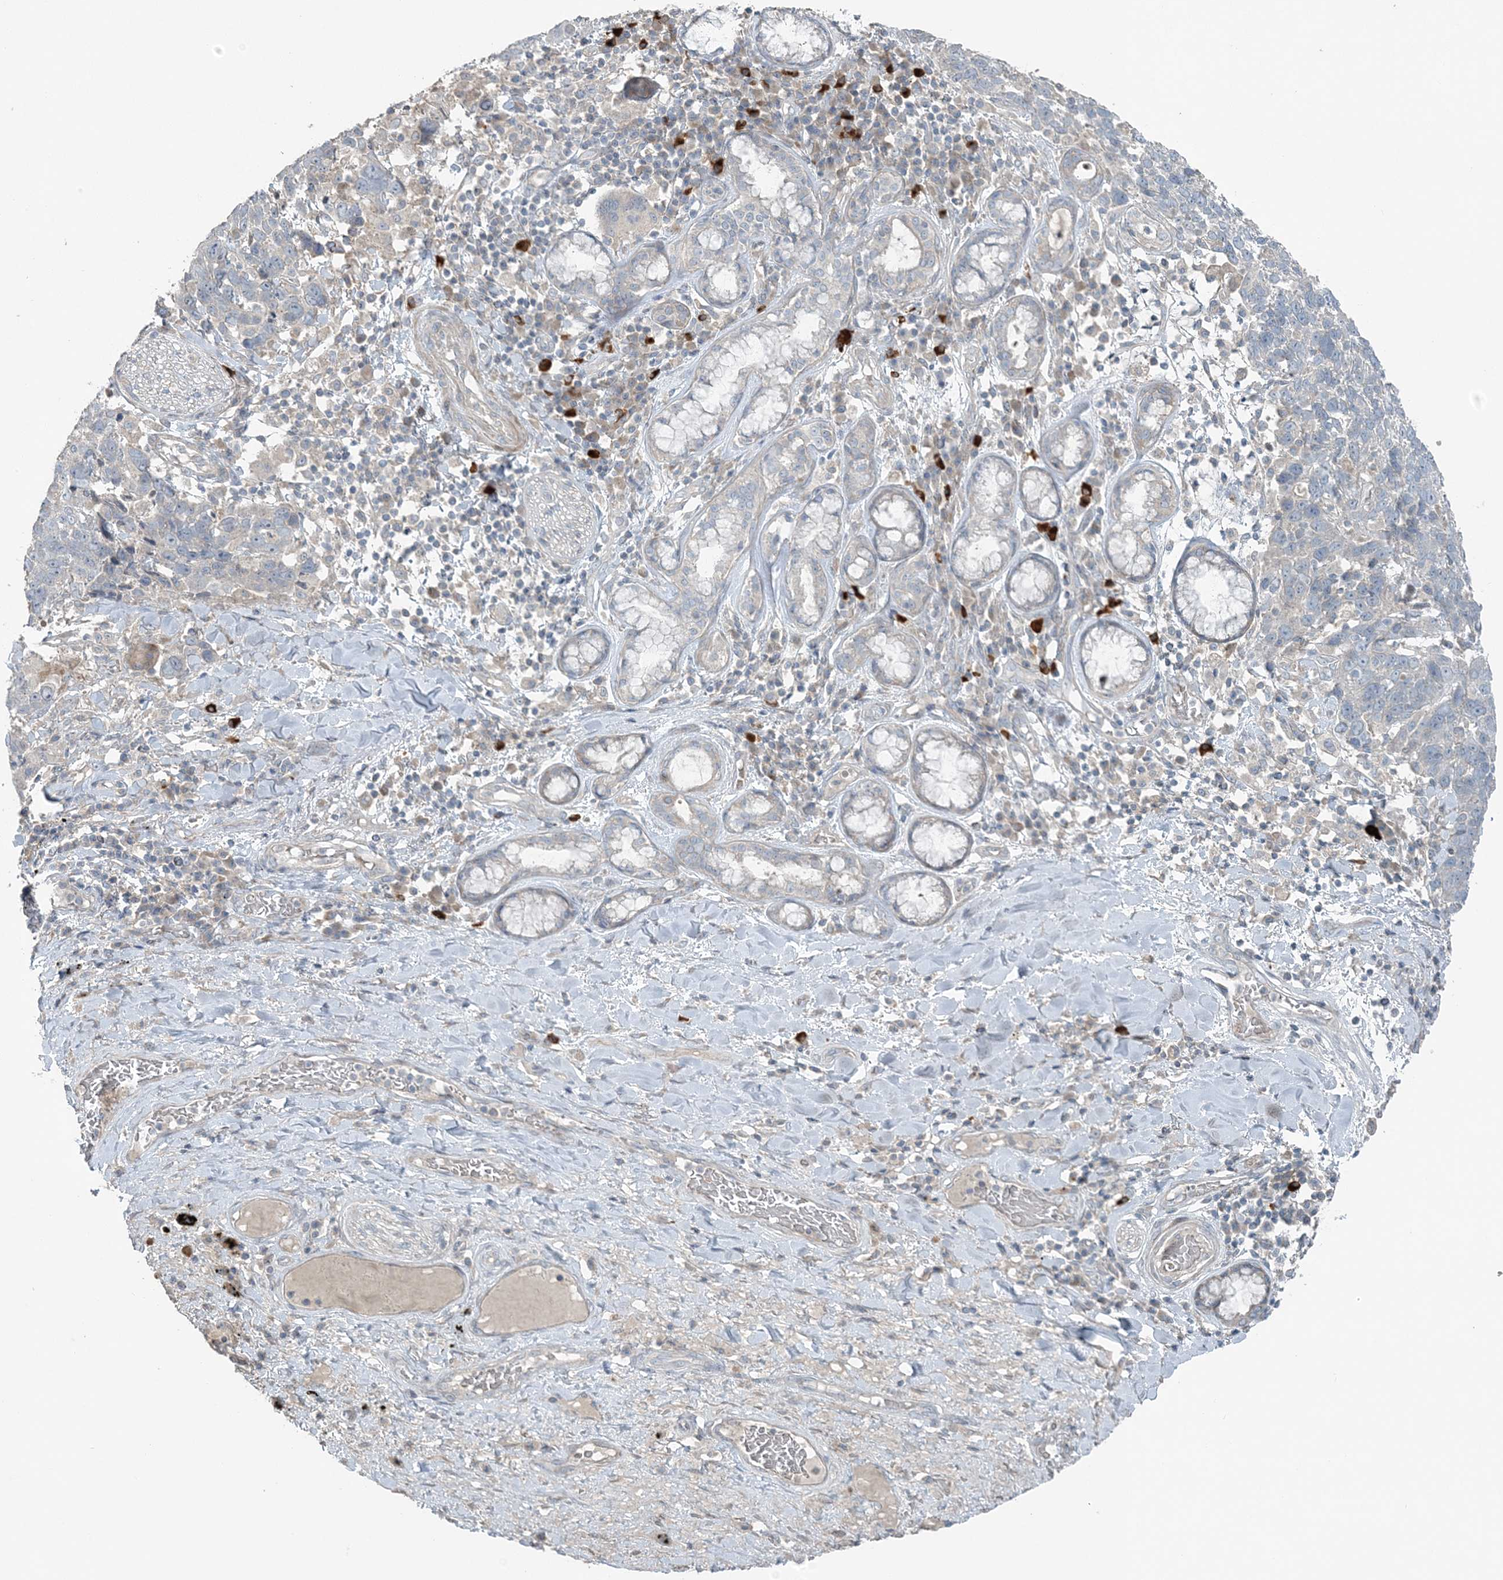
{"staining": {"intensity": "negative", "quantity": "none", "location": "none"}, "tissue": "lung cancer", "cell_type": "Tumor cells", "image_type": "cancer", "snomed": [{"axis": "morphology", "description": "Squamous cell carcinoma, NOS"}, {"axis": "topography", "description": "Lung"}], "caption": "Tumor cells are negative for protein expression in human squamous cell carcinoma (lung). (DAB immunohistochemistry, high magnification).", "gene": "SLC4A10", "patient": {"sex": "male", "age": 66}}